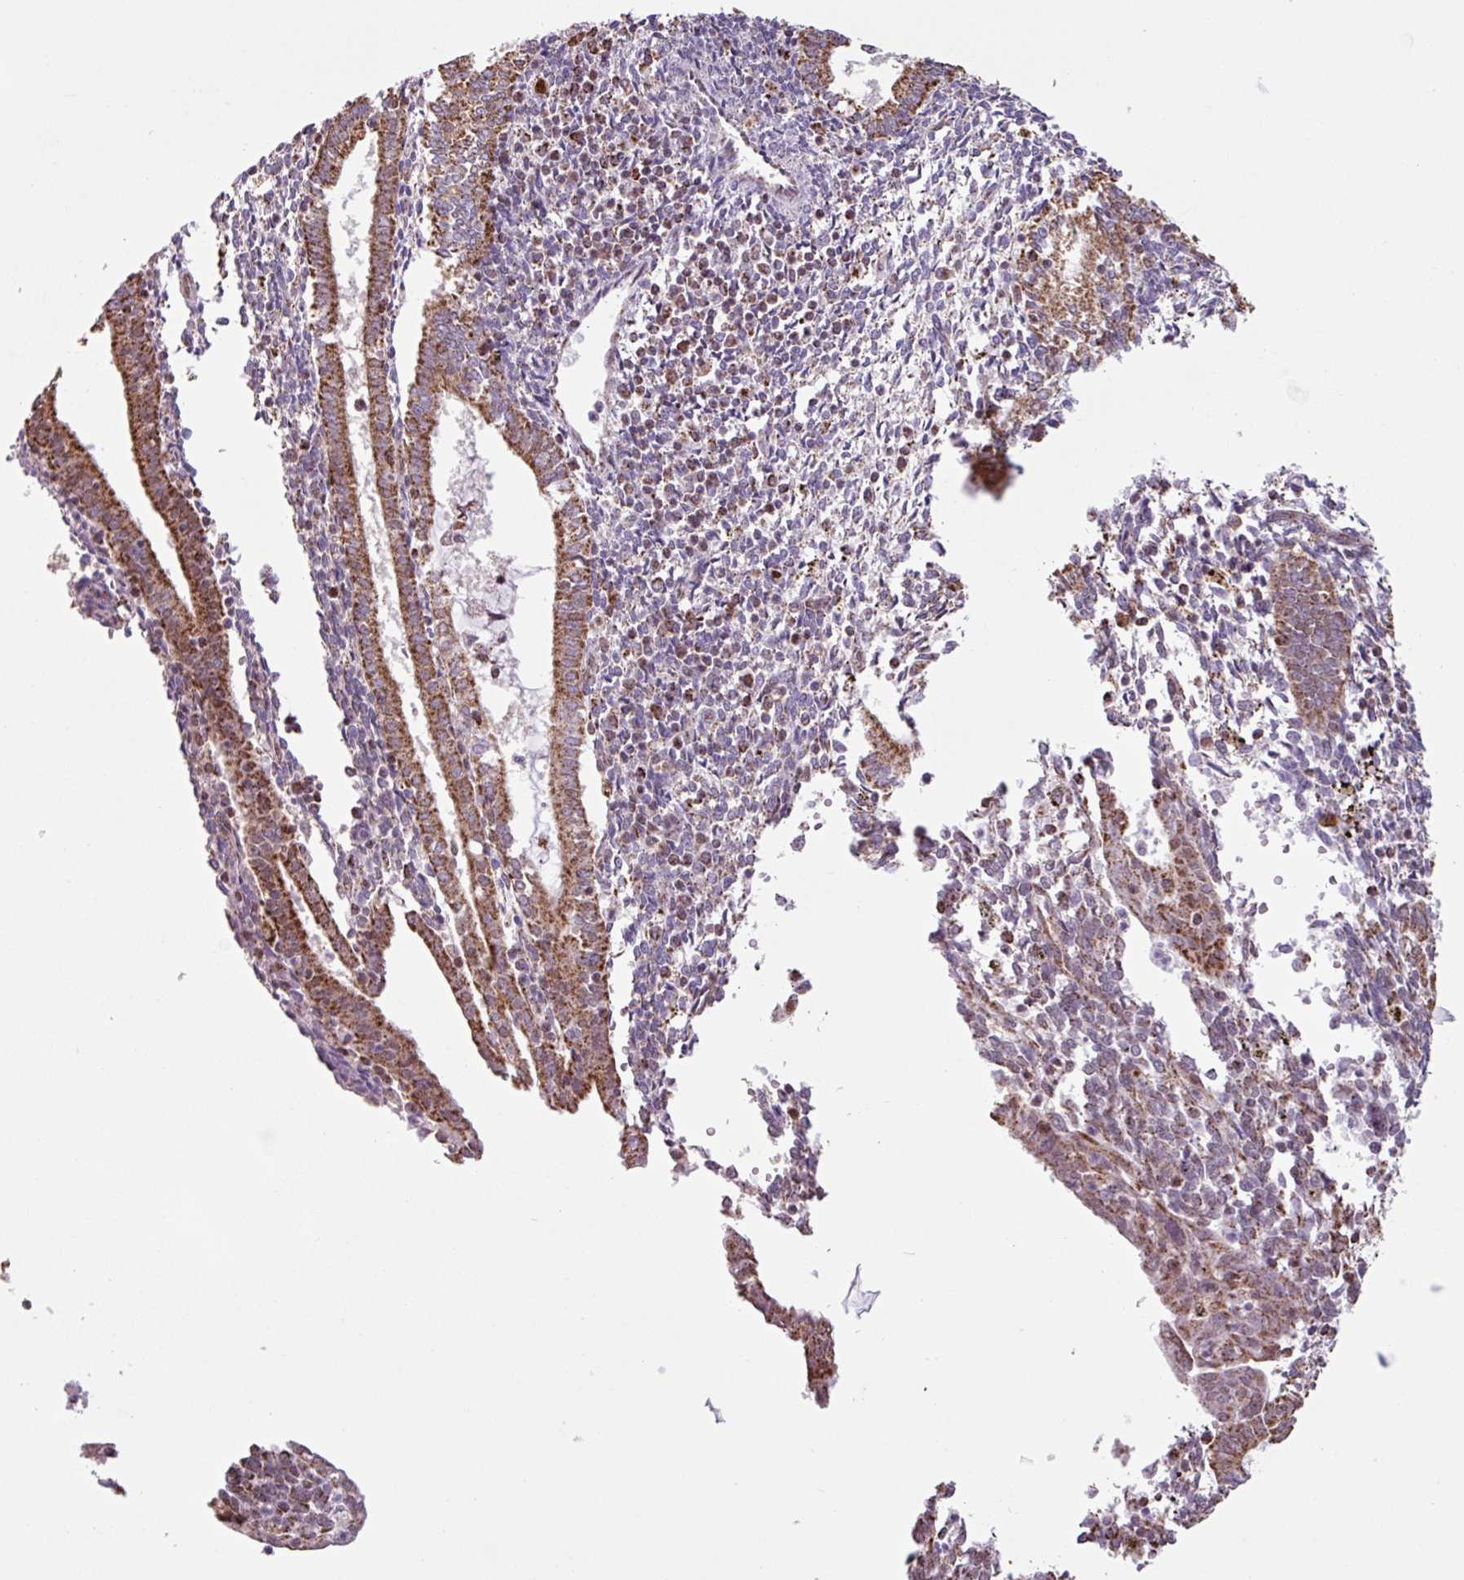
{"staining": {"intensity": "moderate", "quantity": "25%-75%", "location": "cytoplasmic/membranous"}, "tissue": "endometrium", "cell_type": "Cells in endometrial stroma", "image_type": "normal", "snomed": [{"axis": "morphology", "description": "Normal tissue, NOS"}, {"axis": "topography", "description": "Endometrium"}], "caption": "Immunohistochemical staining of normal human endometrium exhibits medium levels of moderate cytoplasmic/membranous positivity in about 25%-75% of cells in endometrial stroma. Ihc stains the protein of interest in brown and the nuclei are stained blue.", "gene": "ALG8", "patient": {"sex": "female", "age": 41}}